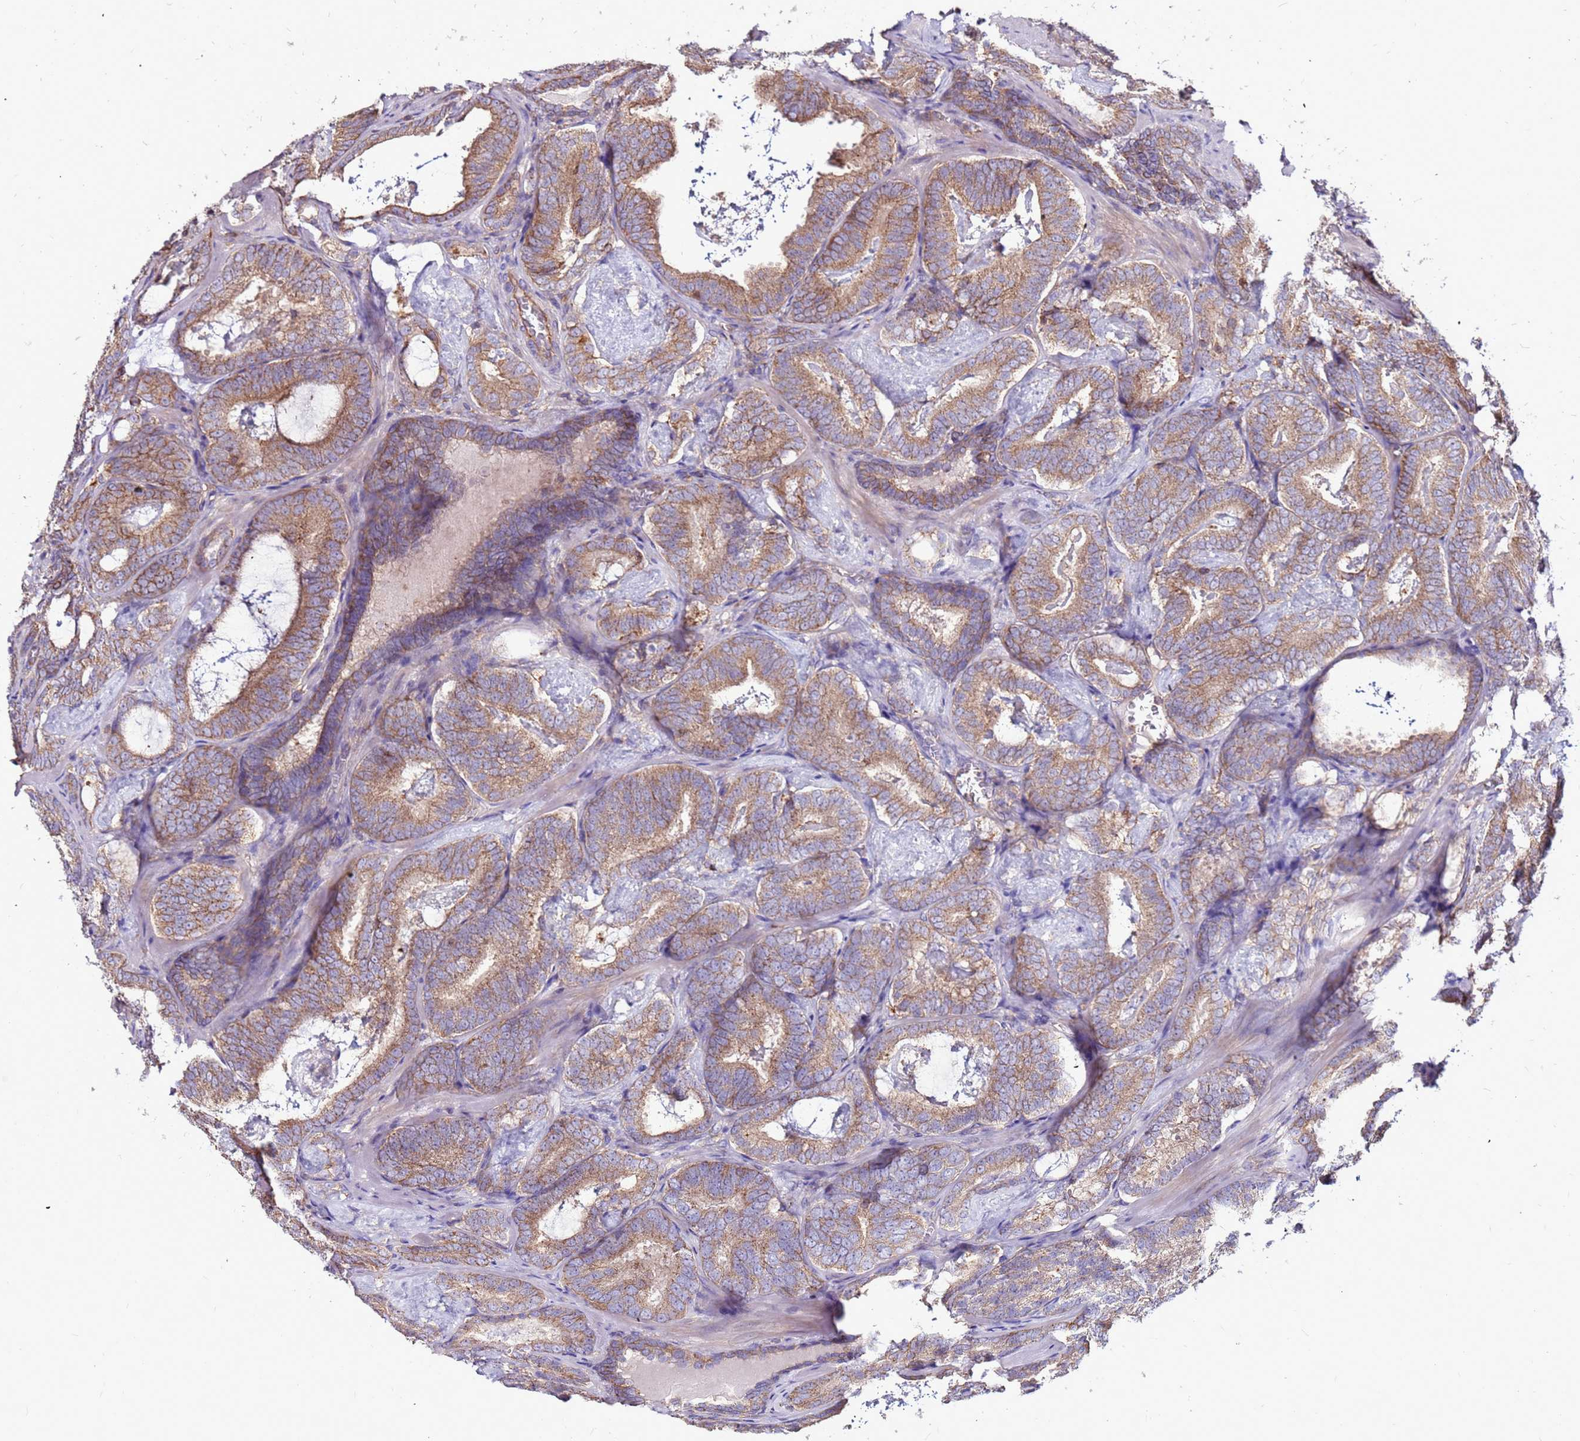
{"staining": {"intensity": "moderate", "quantity": ">75%", "location": "cytoplasmic/membranous"}, "tissue": "prostate cancer", "cell_type": "Tumor cells", "image_type": "cancer", "snomed": [{"axis": "morphology", "description": "Adenocarcinoma, Low grade"}, {"axis": "topography", "description": "Prostate"}], "caption": "Immunohistochemical staining of human adenocarcinoma (low-grade) (prostate) shows medium levels of moderate cytoplasmic/membranous positivity in approximately >75% of tumor cells.", "gene": "NRN1L", "patient": {"sex": "male", "age": 60}}